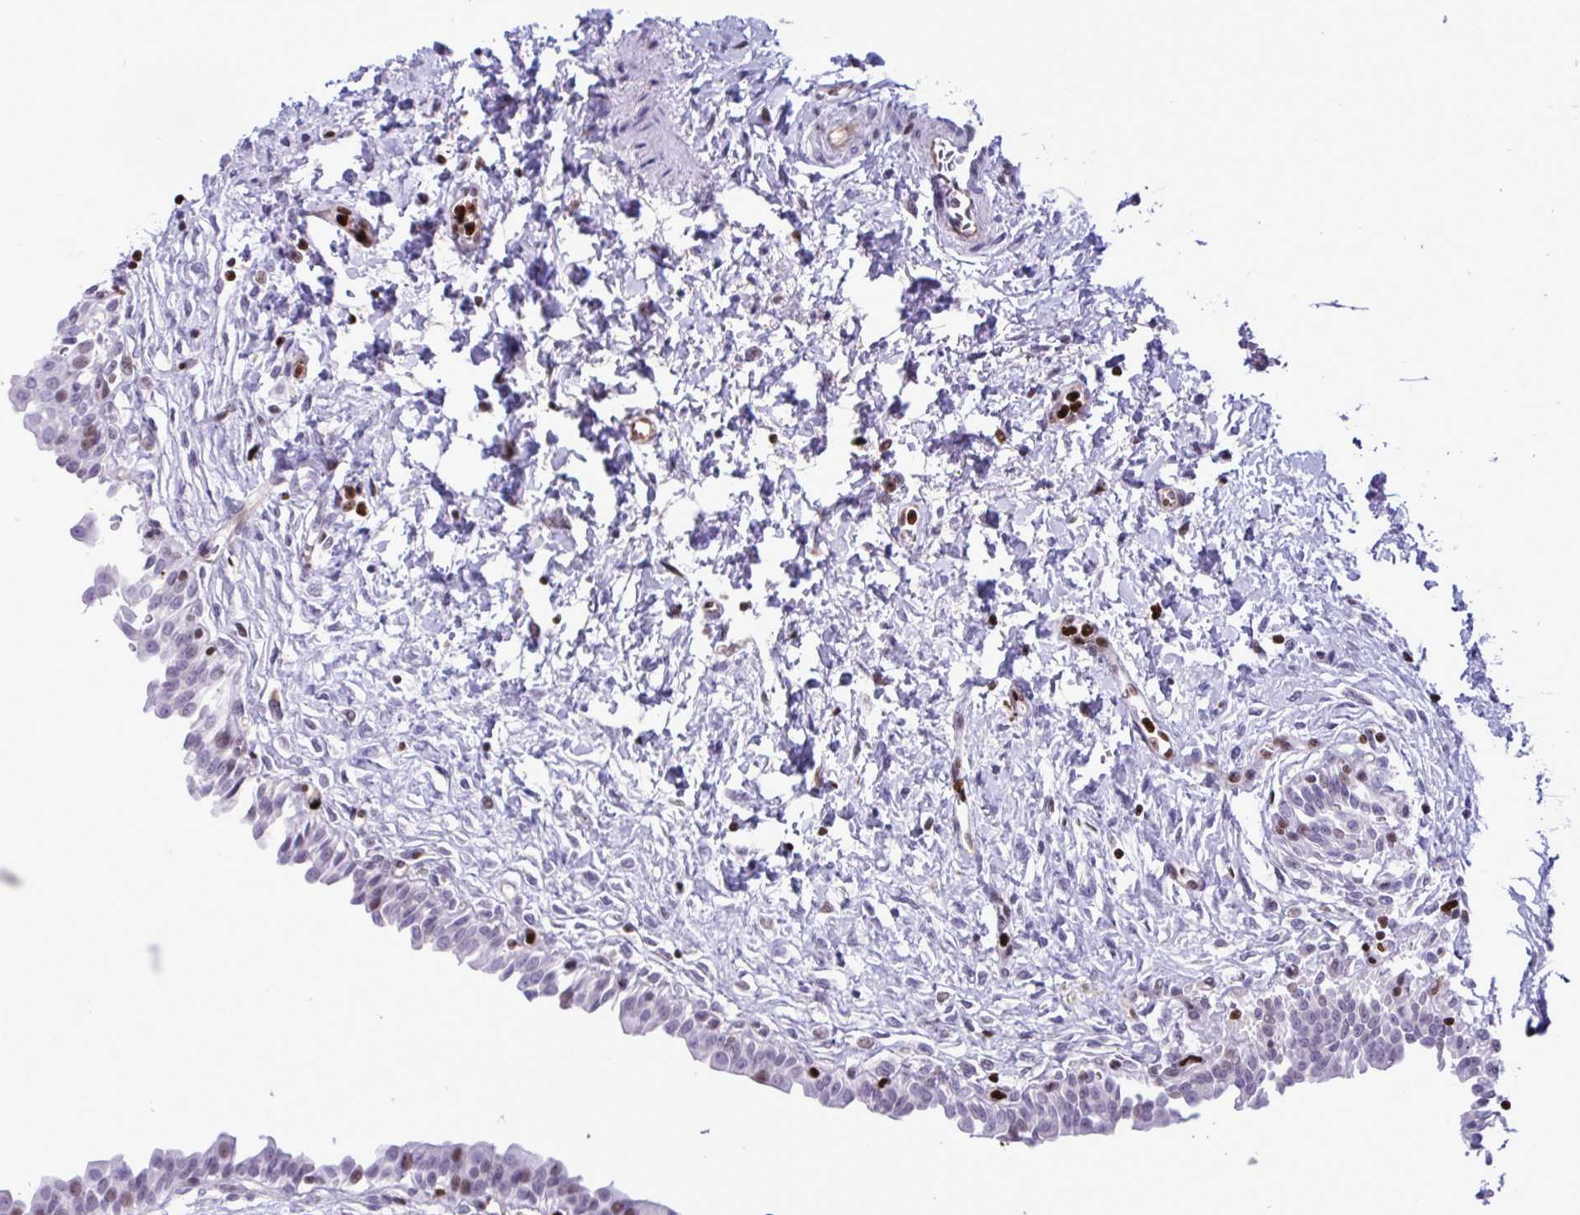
{"staining": {"intensity": "weak", "quantity": "<25%", "location": "nuclear"}, "tissue": "urinary bladder", "cell_type": "Urothelial cells", "image_type": "normal", "snomed": [{"axis": "morphology", "description": "Normal tissue, NOS"}, {"axis": "topography", "description": "Urinary bladder"}], "caption": "The immunohistochemistry (IHC) photomicrograph has no significant expression in urothelial cells of urinary bladder. (DAB (3,3'-diaminobenzidine) IHC, high magnification).", "gene": "HMGB2", "patient": {"sex": "male", "age": 37}}